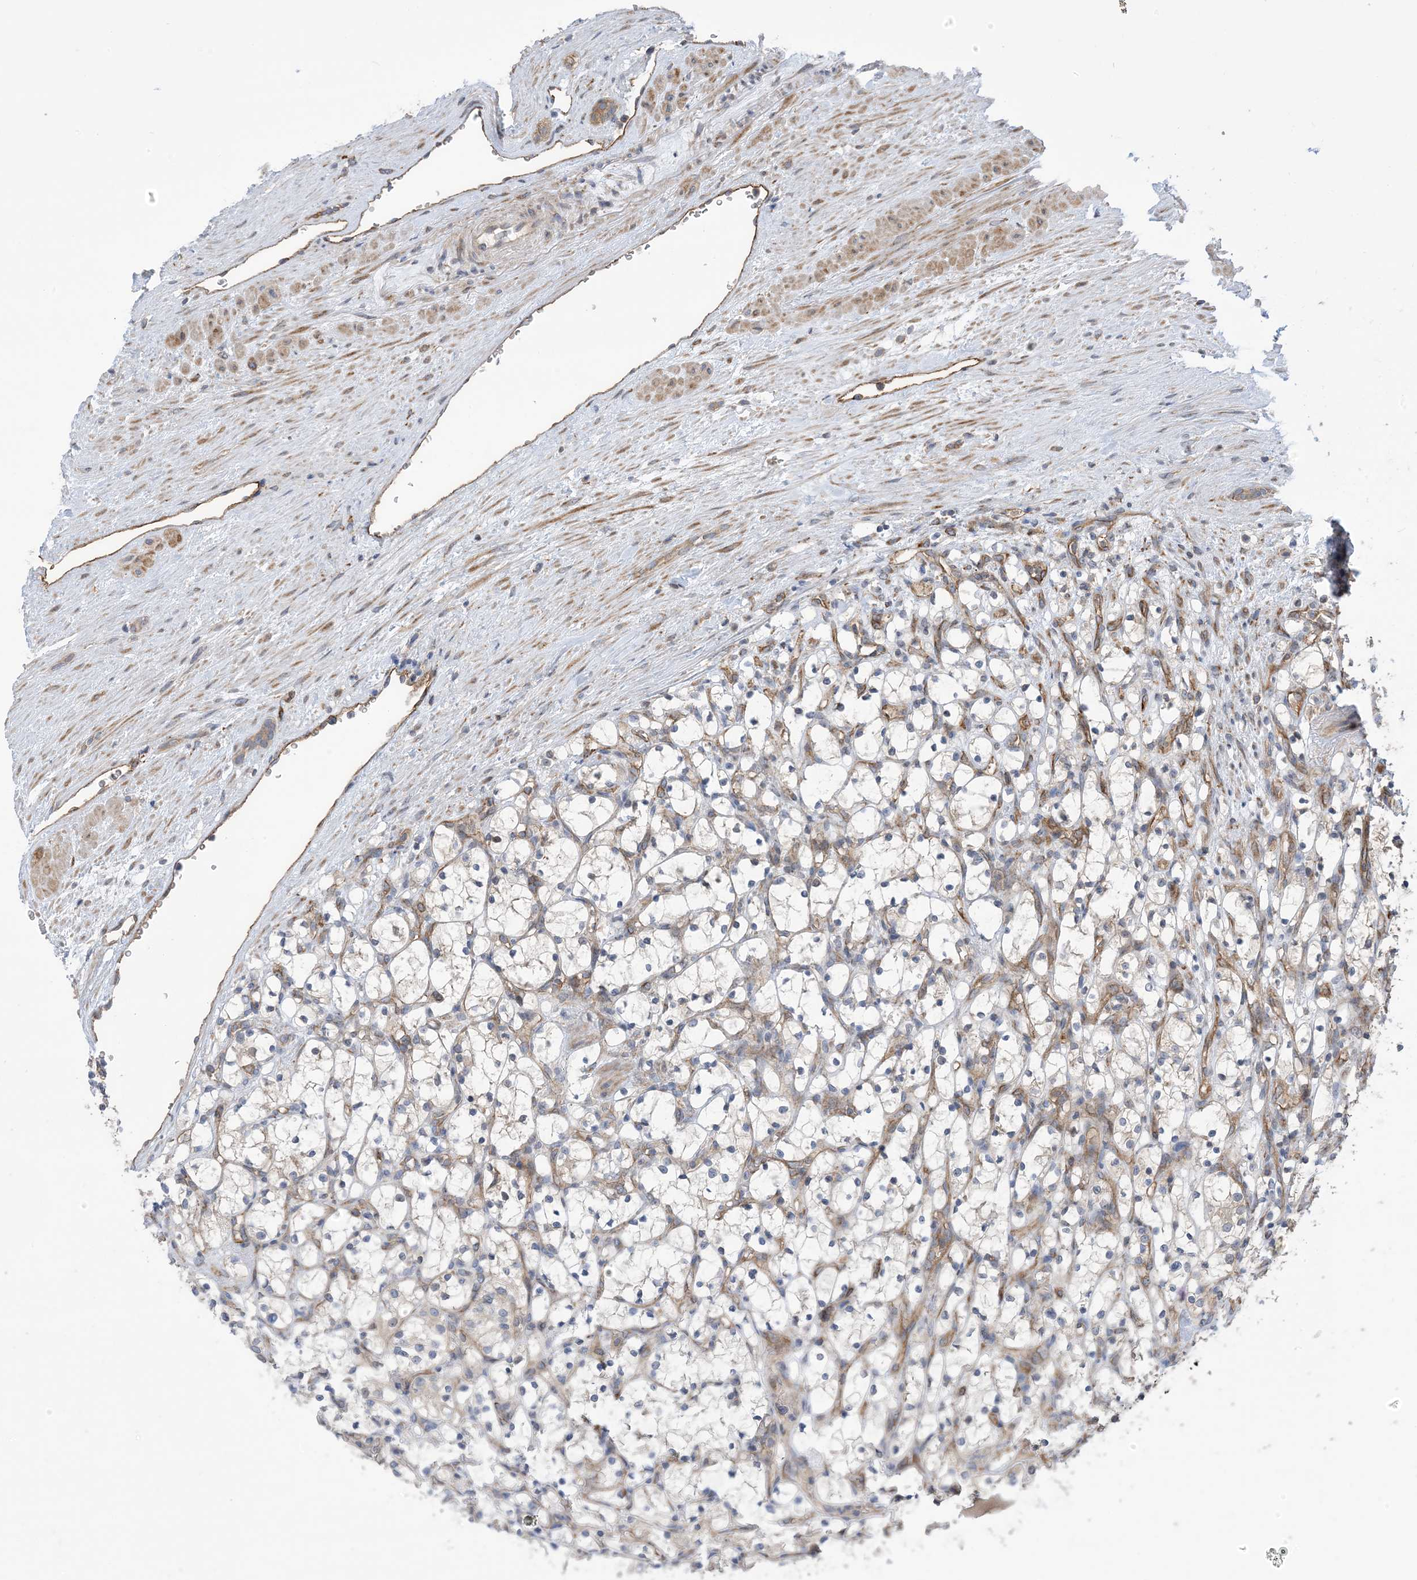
{"staining": {"intensity": "negative", "quantity": "none", "location": "none"}, "tissue": "renal cancer", "cell_type": "Tumor cells", "image_type": "cancer", "snomed": [{"axis": "morphology", "description": "Adenocarcinoma, NOS"}, {"axis": "topography", "description": "Kidney"}], "caption": "Protein analysis of renal cancer reveals no significant expression in tumor cells.", "gene": "CLEC16A", "patient": {"sex": "female", "age": 69}}